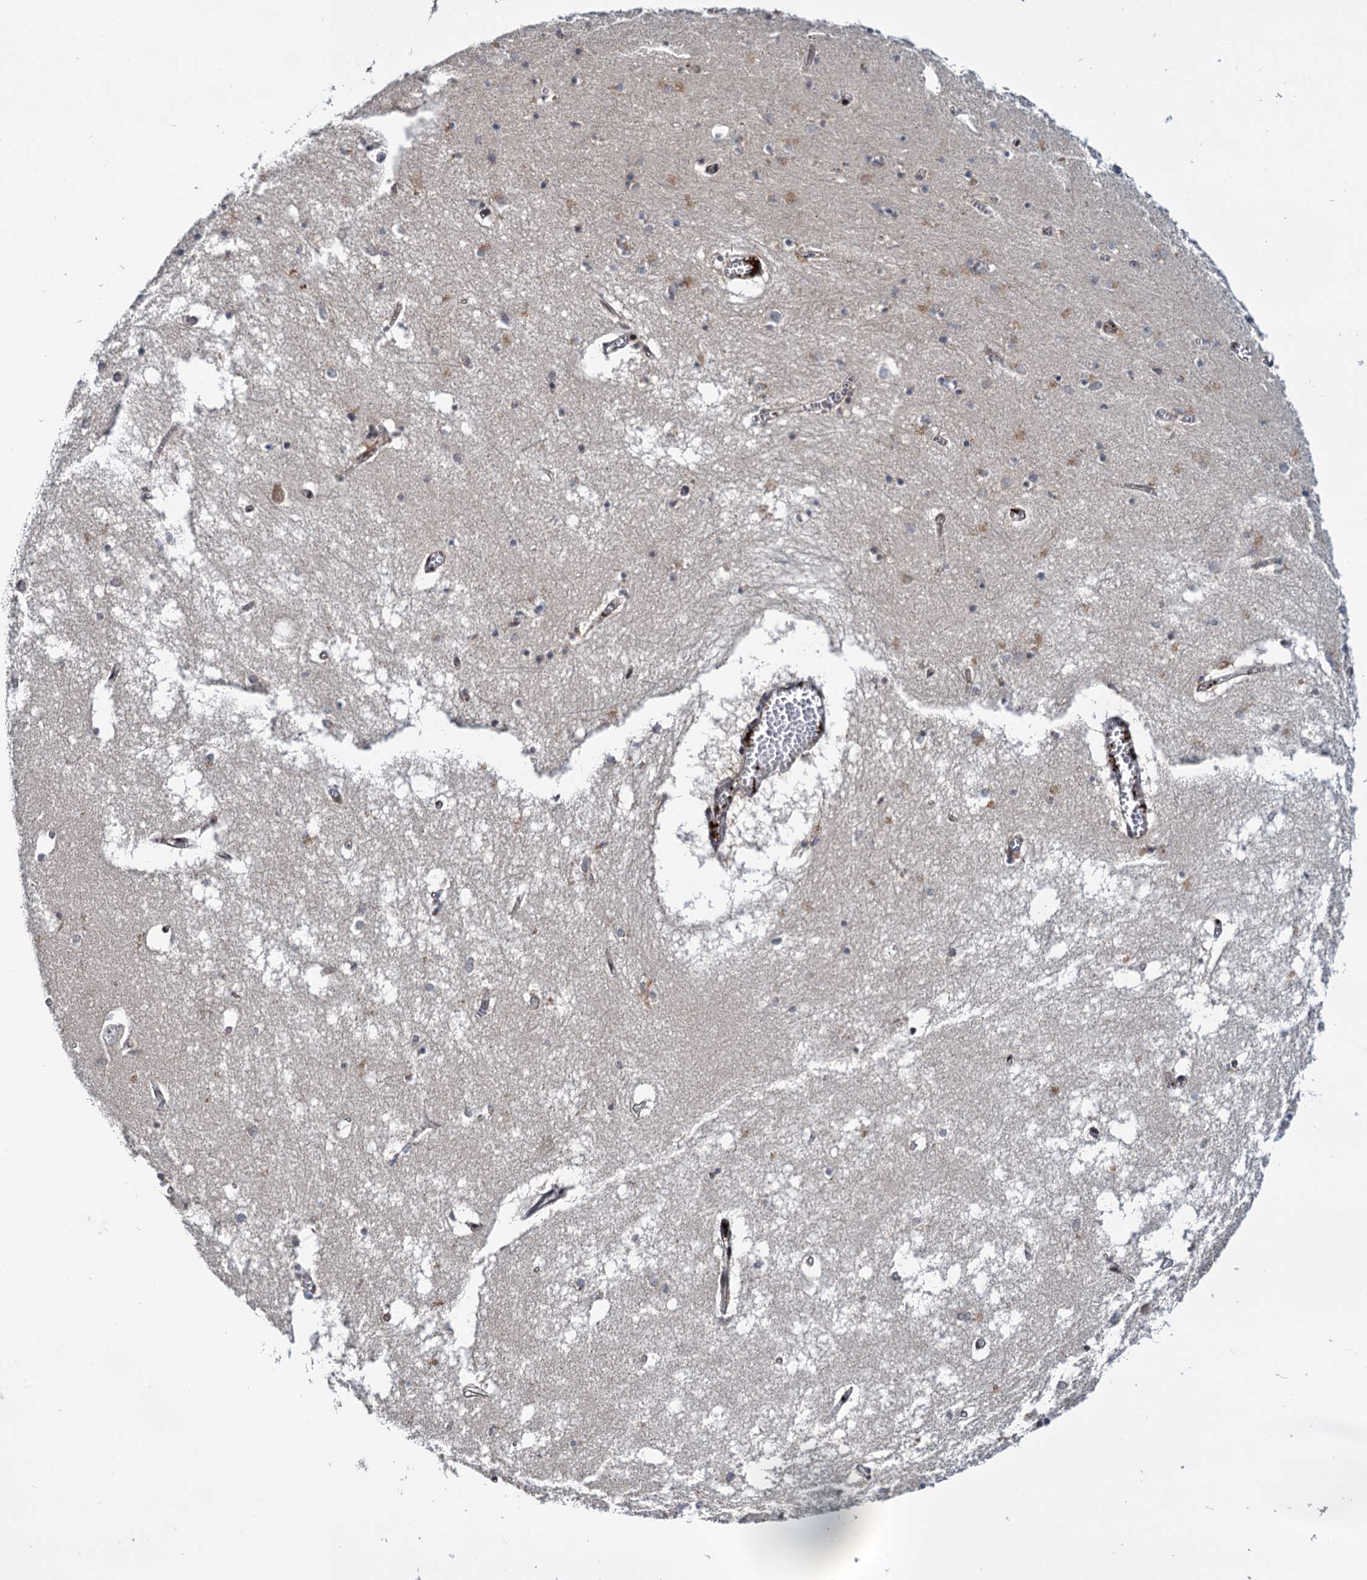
{"staining": {"intensity": "weak", "quantity": "<25%", "location": "cytoplasmic/membranous"}, "tissue": "hippocampus", "cell_type": "Glial cells", "image_type": "normal", "snomed": [{"axis": "morphology", "description": "Normal tissue, NOS"}, {"axis": "topography", "description": "Hippocampus"}], "caption": "Unremarkable hippocampus was stained to show a protein in brown. There is no significant positivity in glial cells.", "gene": "MBD6", "patient": {"sex": "male", "age": 70}}